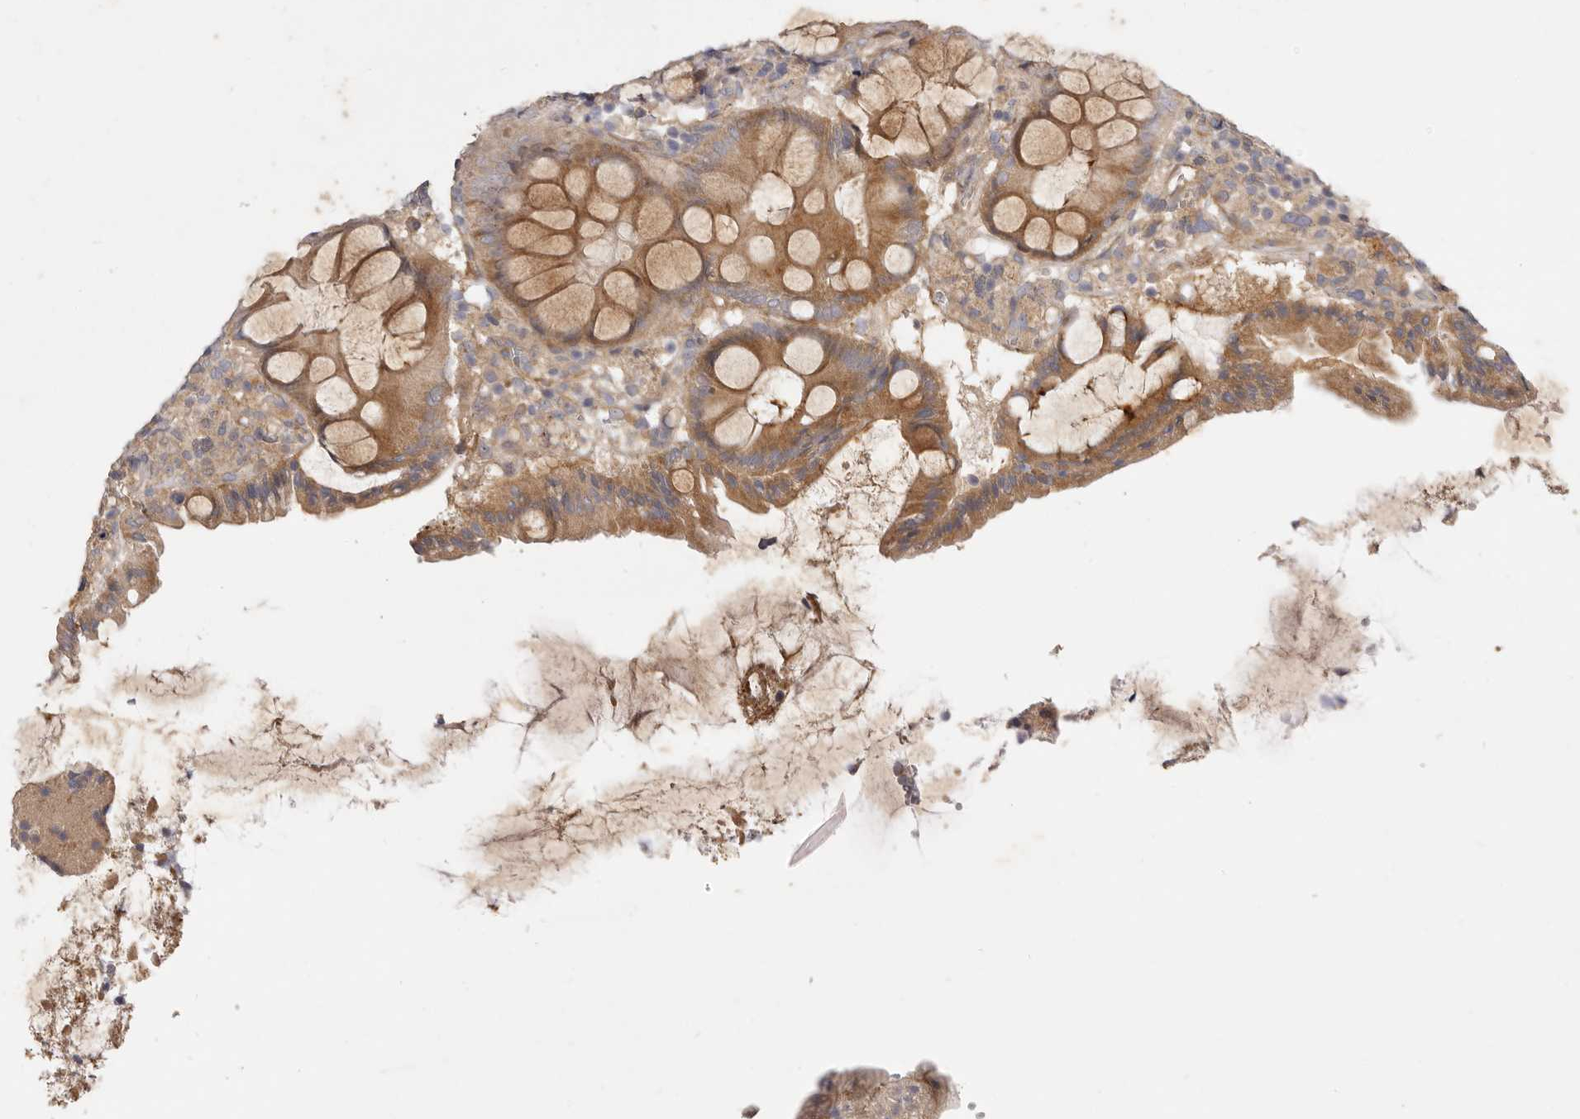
{"staining": {"intensity": "weak", "quantity": "<25%", "location": "cytoplasmic/membranous"}, "tissue": "colorectal cancer", "cell_type": "Tumor cells", "image_type": "cancer", "snomed": [{"axis": "morphology", "description": "Adenocarcinoma, NOS"}, {"axis": "topography", "description": "Colon"}], "caption": "The image reveals no significant expression in tumor cells of adenocarcinoma (colorectal).", "gene": "ADAMTS9", "patient": {"sex": "female", "age": 66}}